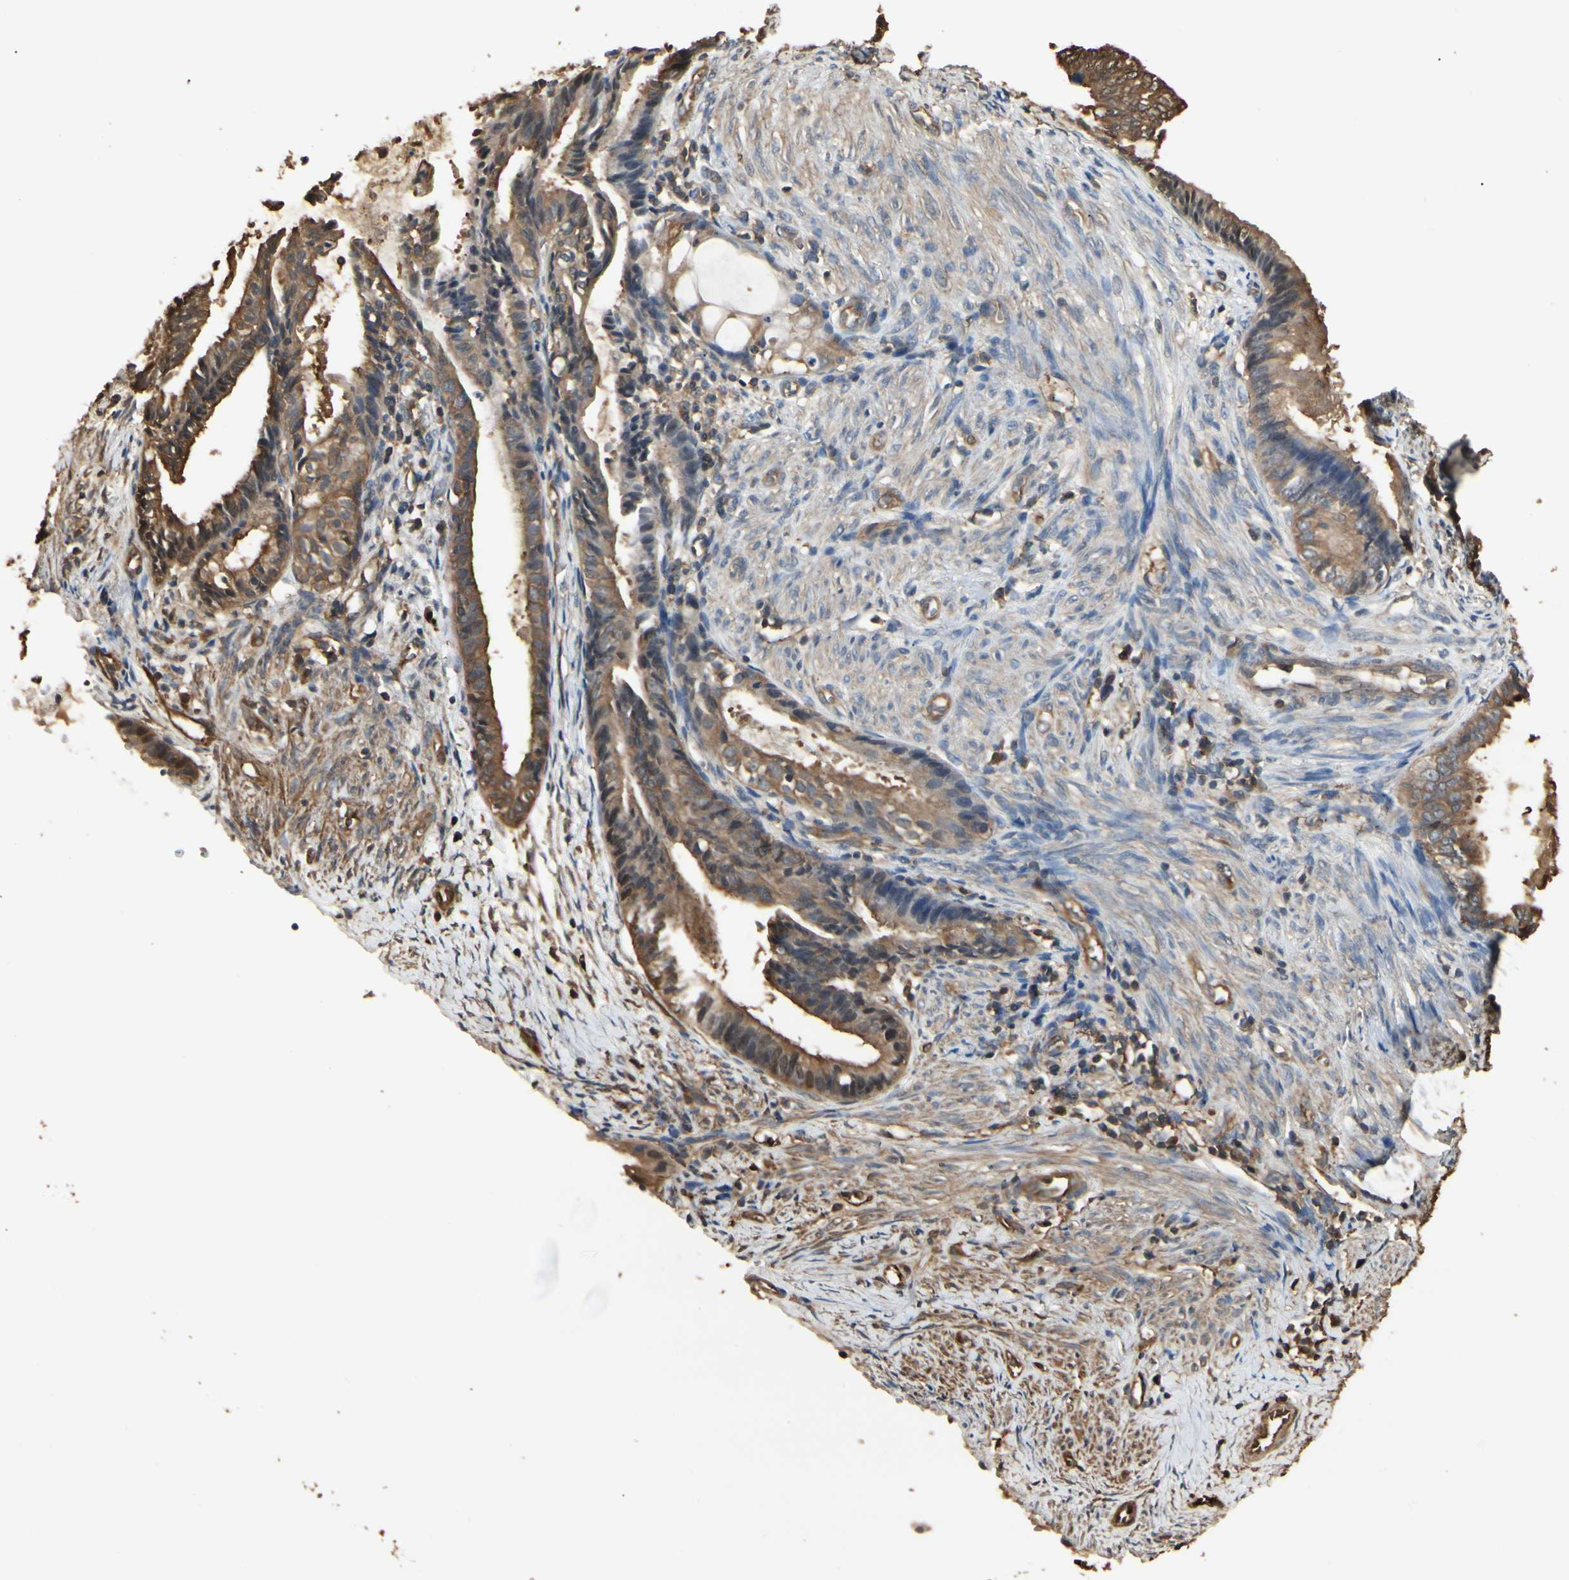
{"staining": {"intensity": "moderate", "quantity": ">75%", "location": "cytoplasmic/membranous"}, "tissue": "endometrial cancer", "cell_type": "Tumor cells", "image_type": "cancer", "snomed": [{"axis": "morphology", "description": "Adenocarcinoma, NOS"}, {"axis": "topography", "description": "Endometrium"}], "caption": "Tumor cells show medium levels of moderate cytoplasmic/membranous staining in approximately >75% of cells in human adenocarcinoma (endometrial).", "gene": "YWHAE", "patient": {"sex": "female", "age": 86}}